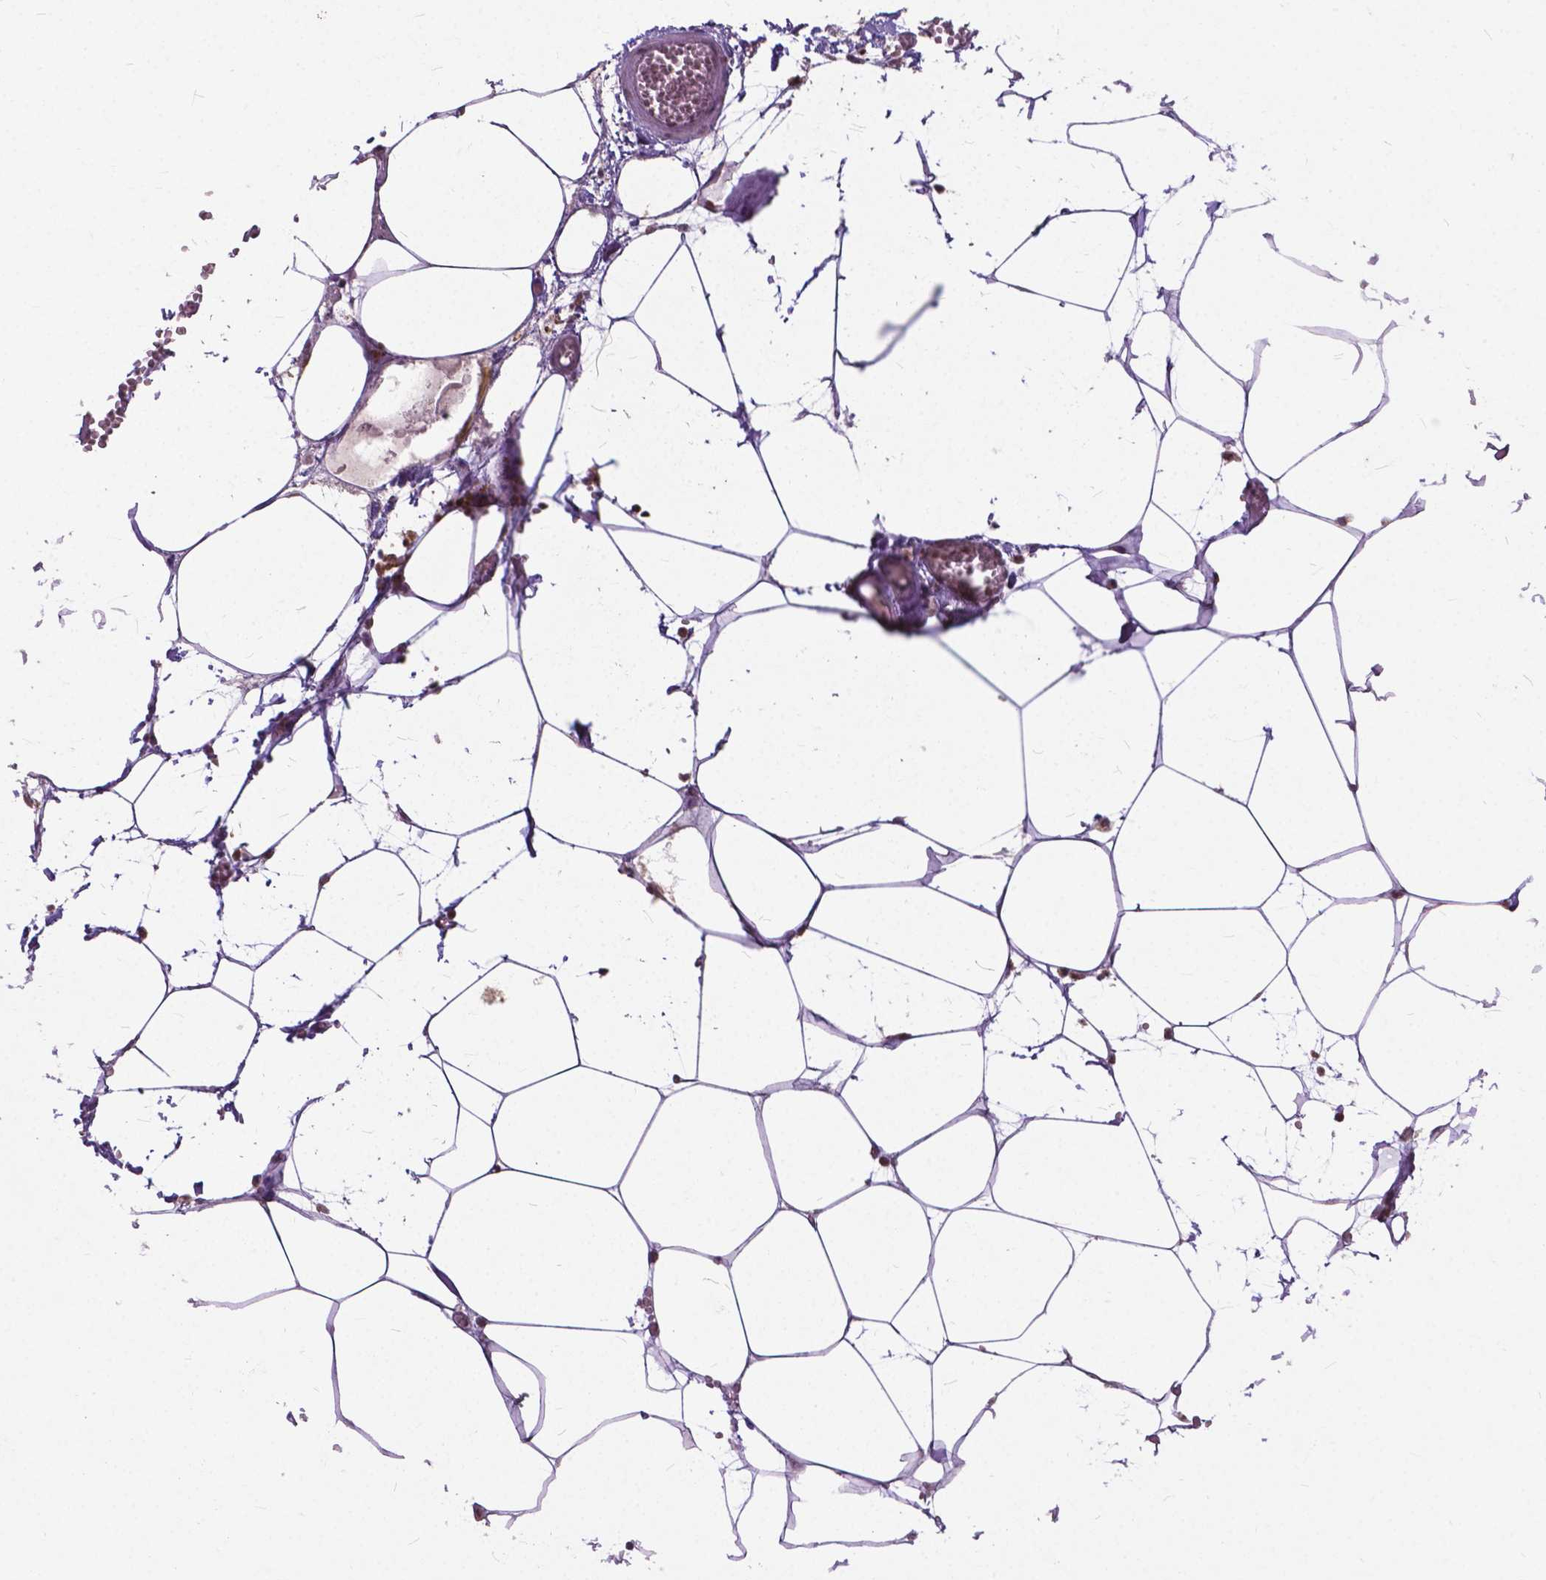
{"staining": {"intensity": "negative", "quantity": "none", "location": "none"}, "tissue": "adipose tissue", "cell_type": "Adipocytes", "image_type": "normal", "snomed": [{"axis": "morphology", "description": "Normal tissue, NOS"}, {"axis": "topography", "description": "Adipose tissue"}, {"axis": "topography", "description": "Pancreas"}, {"axis": "topography", "description": "Peripheral nerve tissue"}], "caption": "Immunohistochemistry (IHC) histopathology image of normal adipose tissue: human adipose tissue stained with DAB (3,3'-diaminobenzidine) demonstrates no significant protein positivity in adipocytes. The staining is performed using DAB (3,3'-diaminobenzidine) brown chromogen with nuclei counter-stained in using hematoxylin.", "gene": "MSH2", "patient": {"sex": "female", "age": 58}}